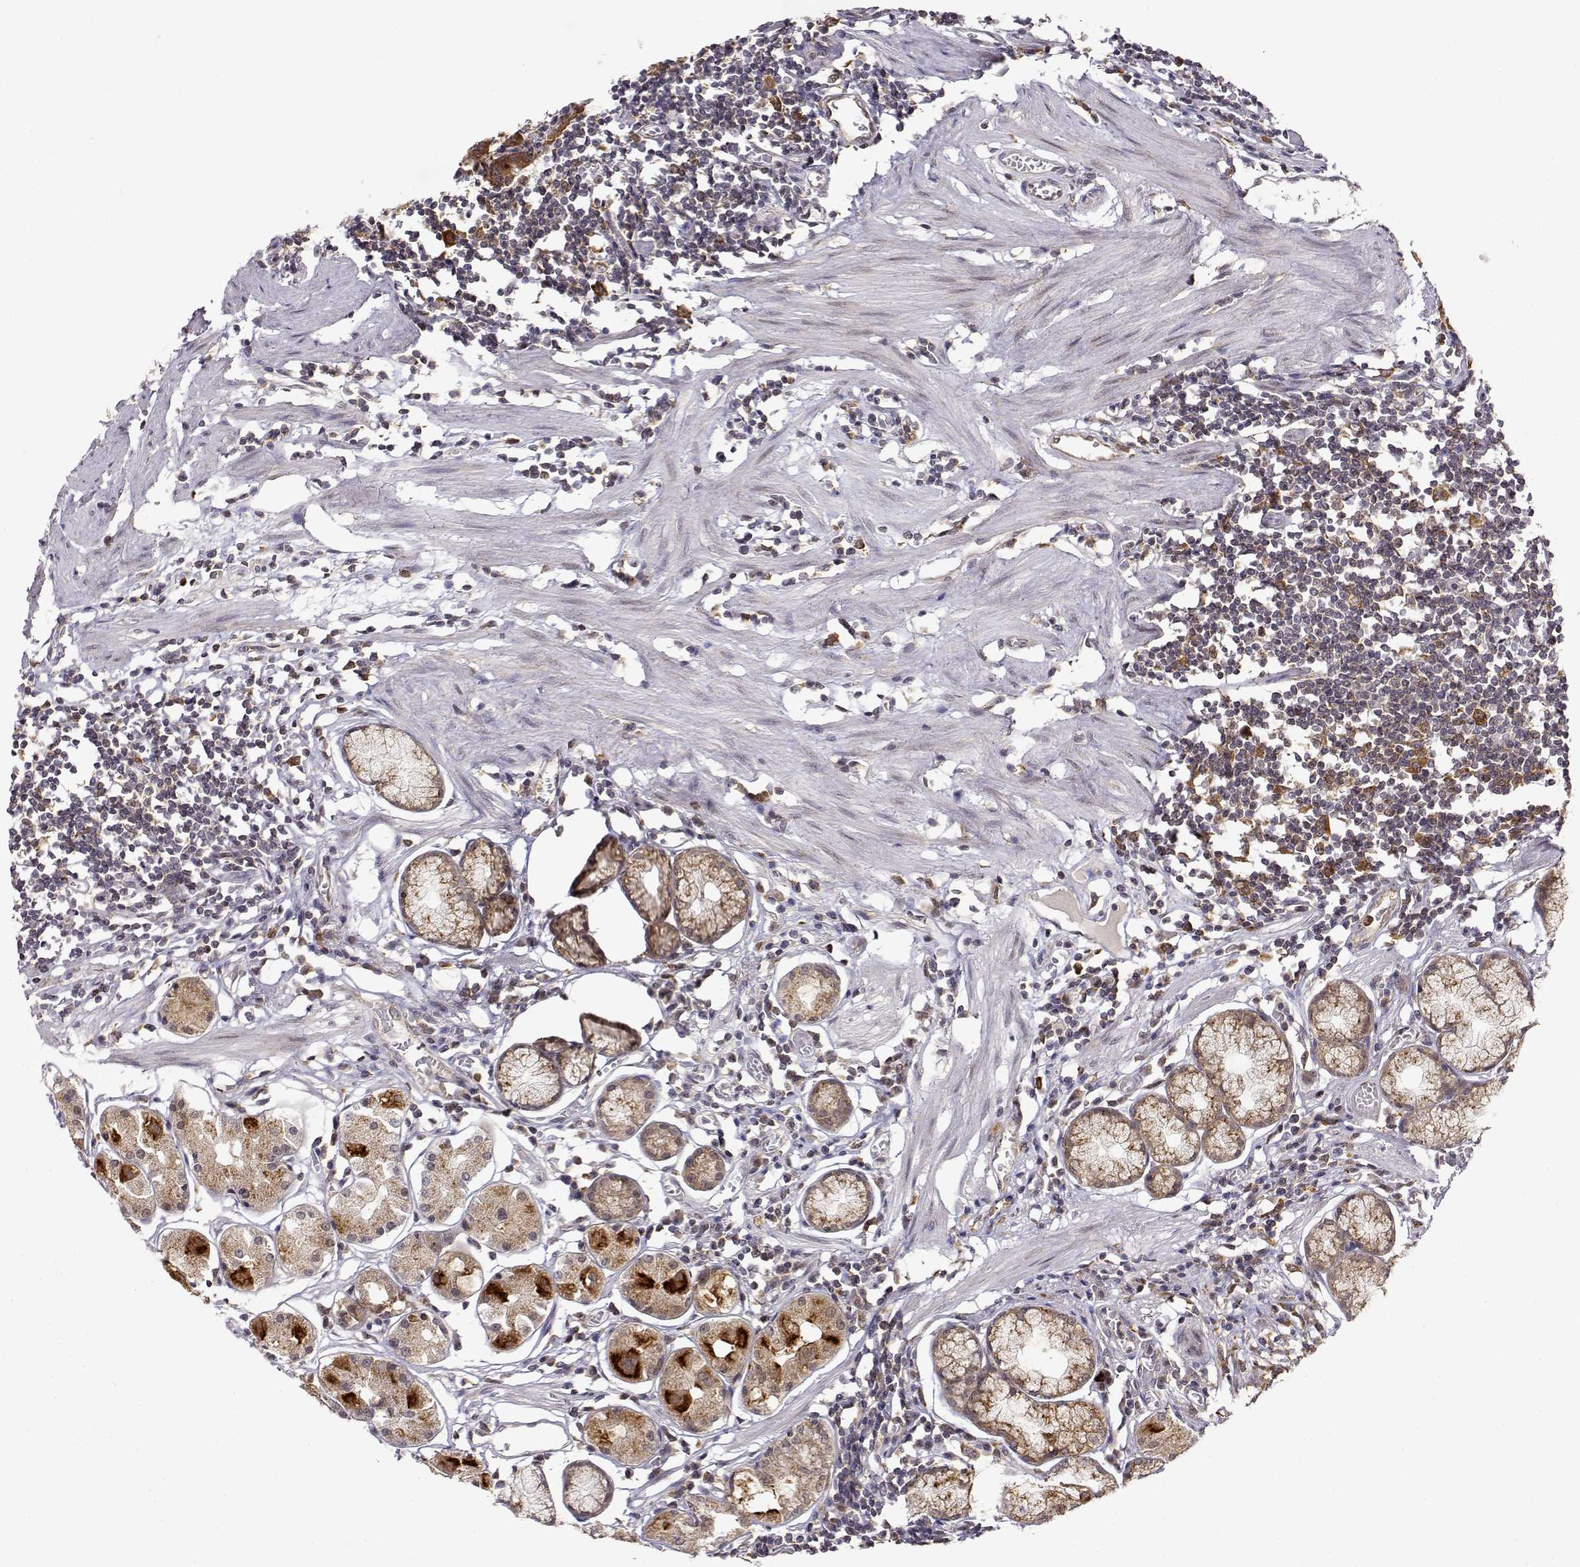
{"staining": {"intensity": "moderate", "quantity": "25%-75%", "location": "cytoplasmic/membranous"}, "tissue": "stomach", "cell_type": "Glandular cells", "image_type": "normal", "snomed": [{"axis": "morphology", "description": "Normal tissue, NOS"}, {"axis": "topography", "description": "Stomach"}], "caption": "About 25%-75% of glandular cells in benign human stomach reveal moderate cytoplasmic/membranous protein staining as visualized by brown immunohistochemical staining.", "gene": "RNF13", "patient": {"sex": "male", "age": 55}}